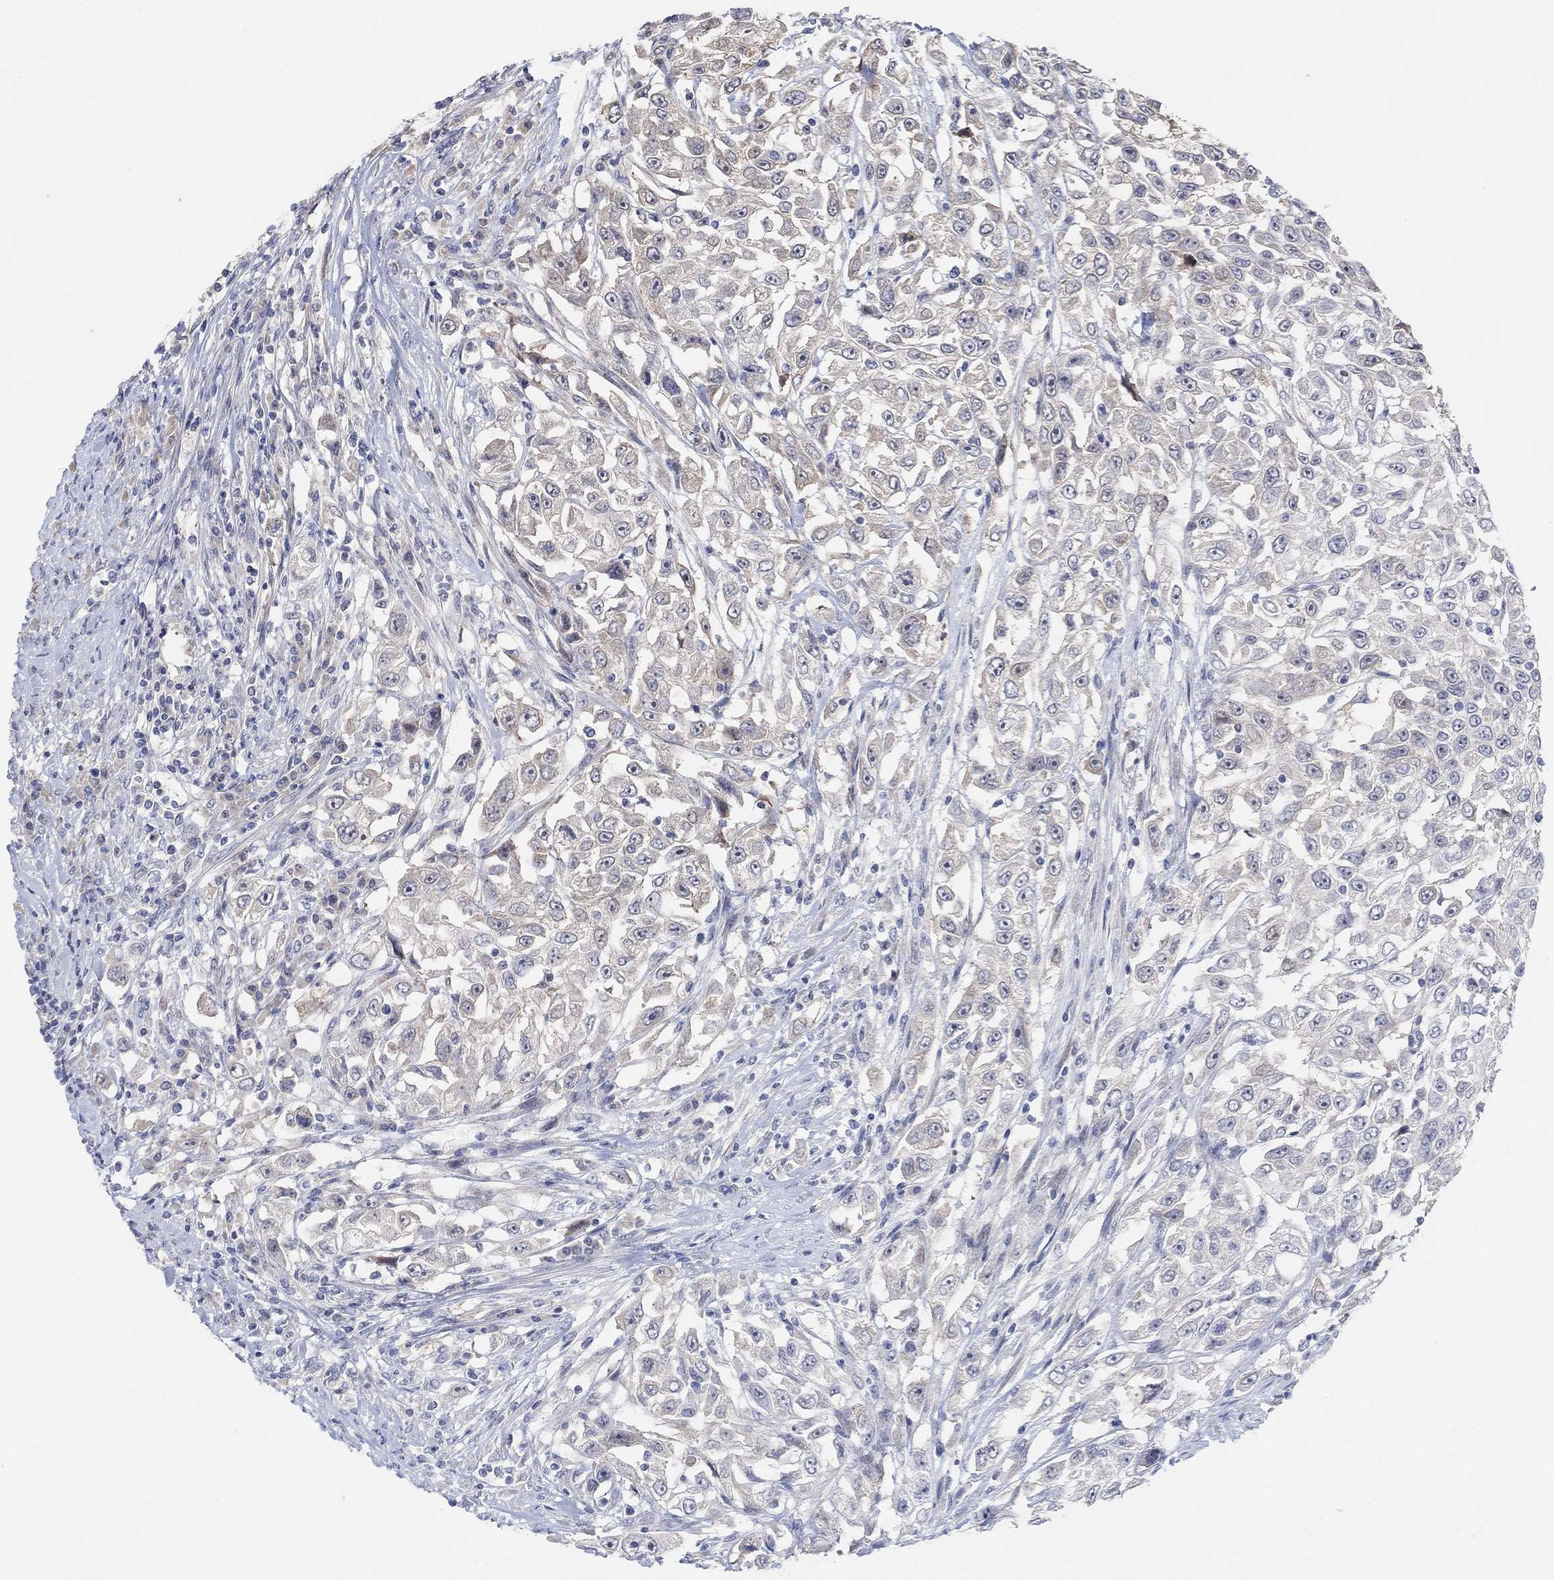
{"staining": {"intensity": "weak", "quantity": "<25%", "location": "cytoplasmic/membranous"}, "tissue": "urothelial cancer", "cell_type": "Tumor cells", "image_type": "cancer", "snomed": [{"axis": "morphology", "description": "Urothelial carcinoma, High grade"}, {"axis": "topography", "description": "Urinary bladder"}], "caption": "High power microscopy histopathology image of an IHC micrograph of urothelial cancer, revealing no significant expression in tumor cells.", "gene": "CNTF", "patient": {"sex": "female", "age": 56}}